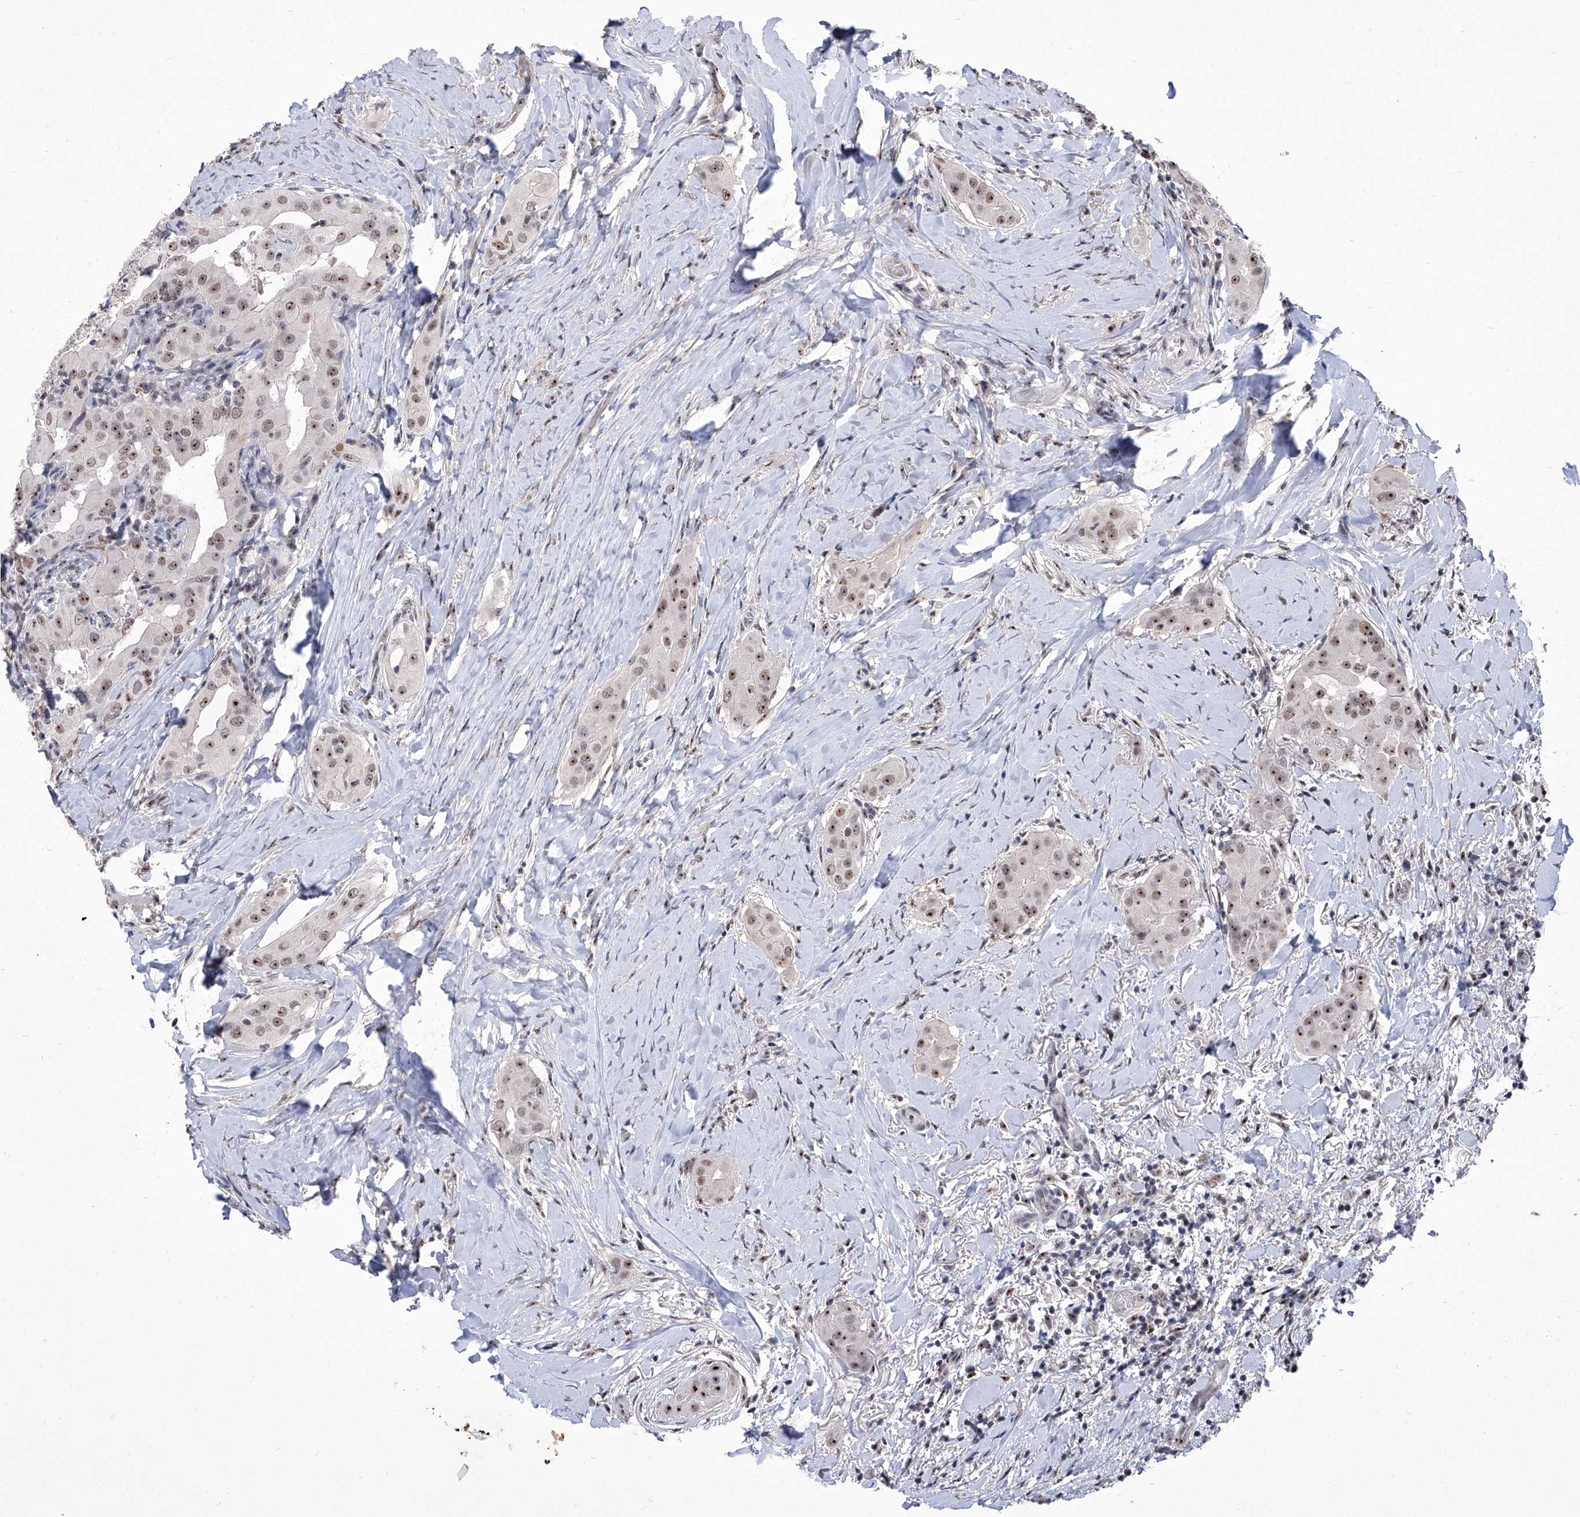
{"staining": {"intensity": "moderate", "quantity": ">75%", "location": "nuclear"}, "tissue": "thyroid cancer", "cell_type": "Tumor cells", "image_type": "cancer", "snomed": [{"axis": "morphology", "description": "Papillary adenocarcinoma, NOS"}, {"axis": "topography", "description": "Thyroid gland"}], "caption": "IHC (DAB (3,3'-diaminobenzidine)) staining of papillary adenocarcinoma (thyroid) demonstrates moderate nuclear protein positivity in approximately >75% of tumor cells.", "gene": "CMTR1", "patient": {"sex": "male", "age": 33}}